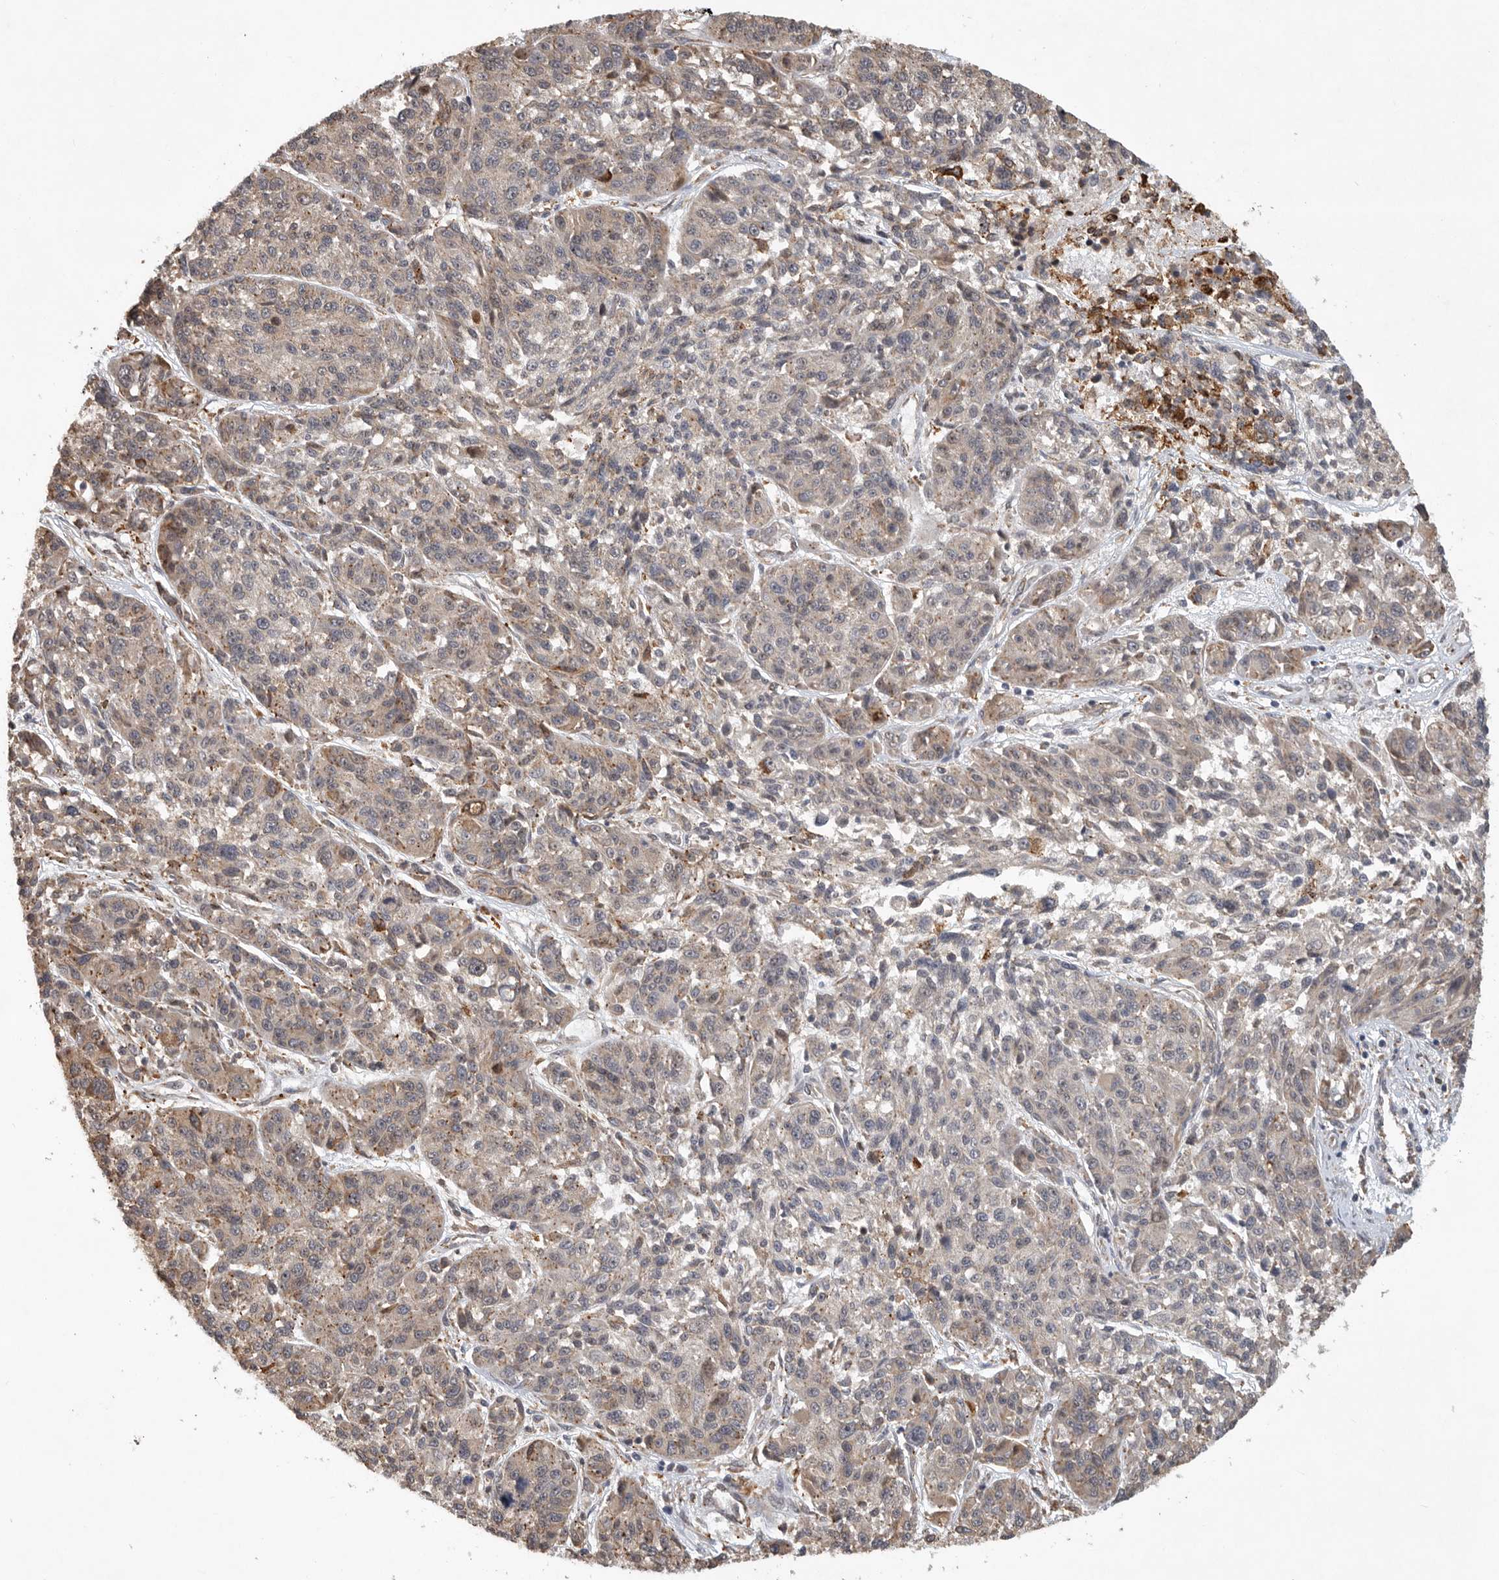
{"staining": {"intensity": "weak", "quantity": "25%-75%", "location": "cytoplasmic/membranous"}, "tissue": "melanoma", "cell_type": "Tumor cells", "image_type": "cancer", "snomed": [{"axis": "morphology", "description": "Malignant melanoma, NOS"}, {"axis": "topography", "description": "Skin"}], "caption": "Weak cytoplasmic/membranous positivity is seen in about 25%-75% of tumor cells in malignant melanoma. The staining was performed using DAB to visualize the protein expression in brown, while the nuclei were stained in blue with hematoxylin (Magnification: 20x).", "gene": "ZNF83", "patient": {"sex": "male", "age": 53}}